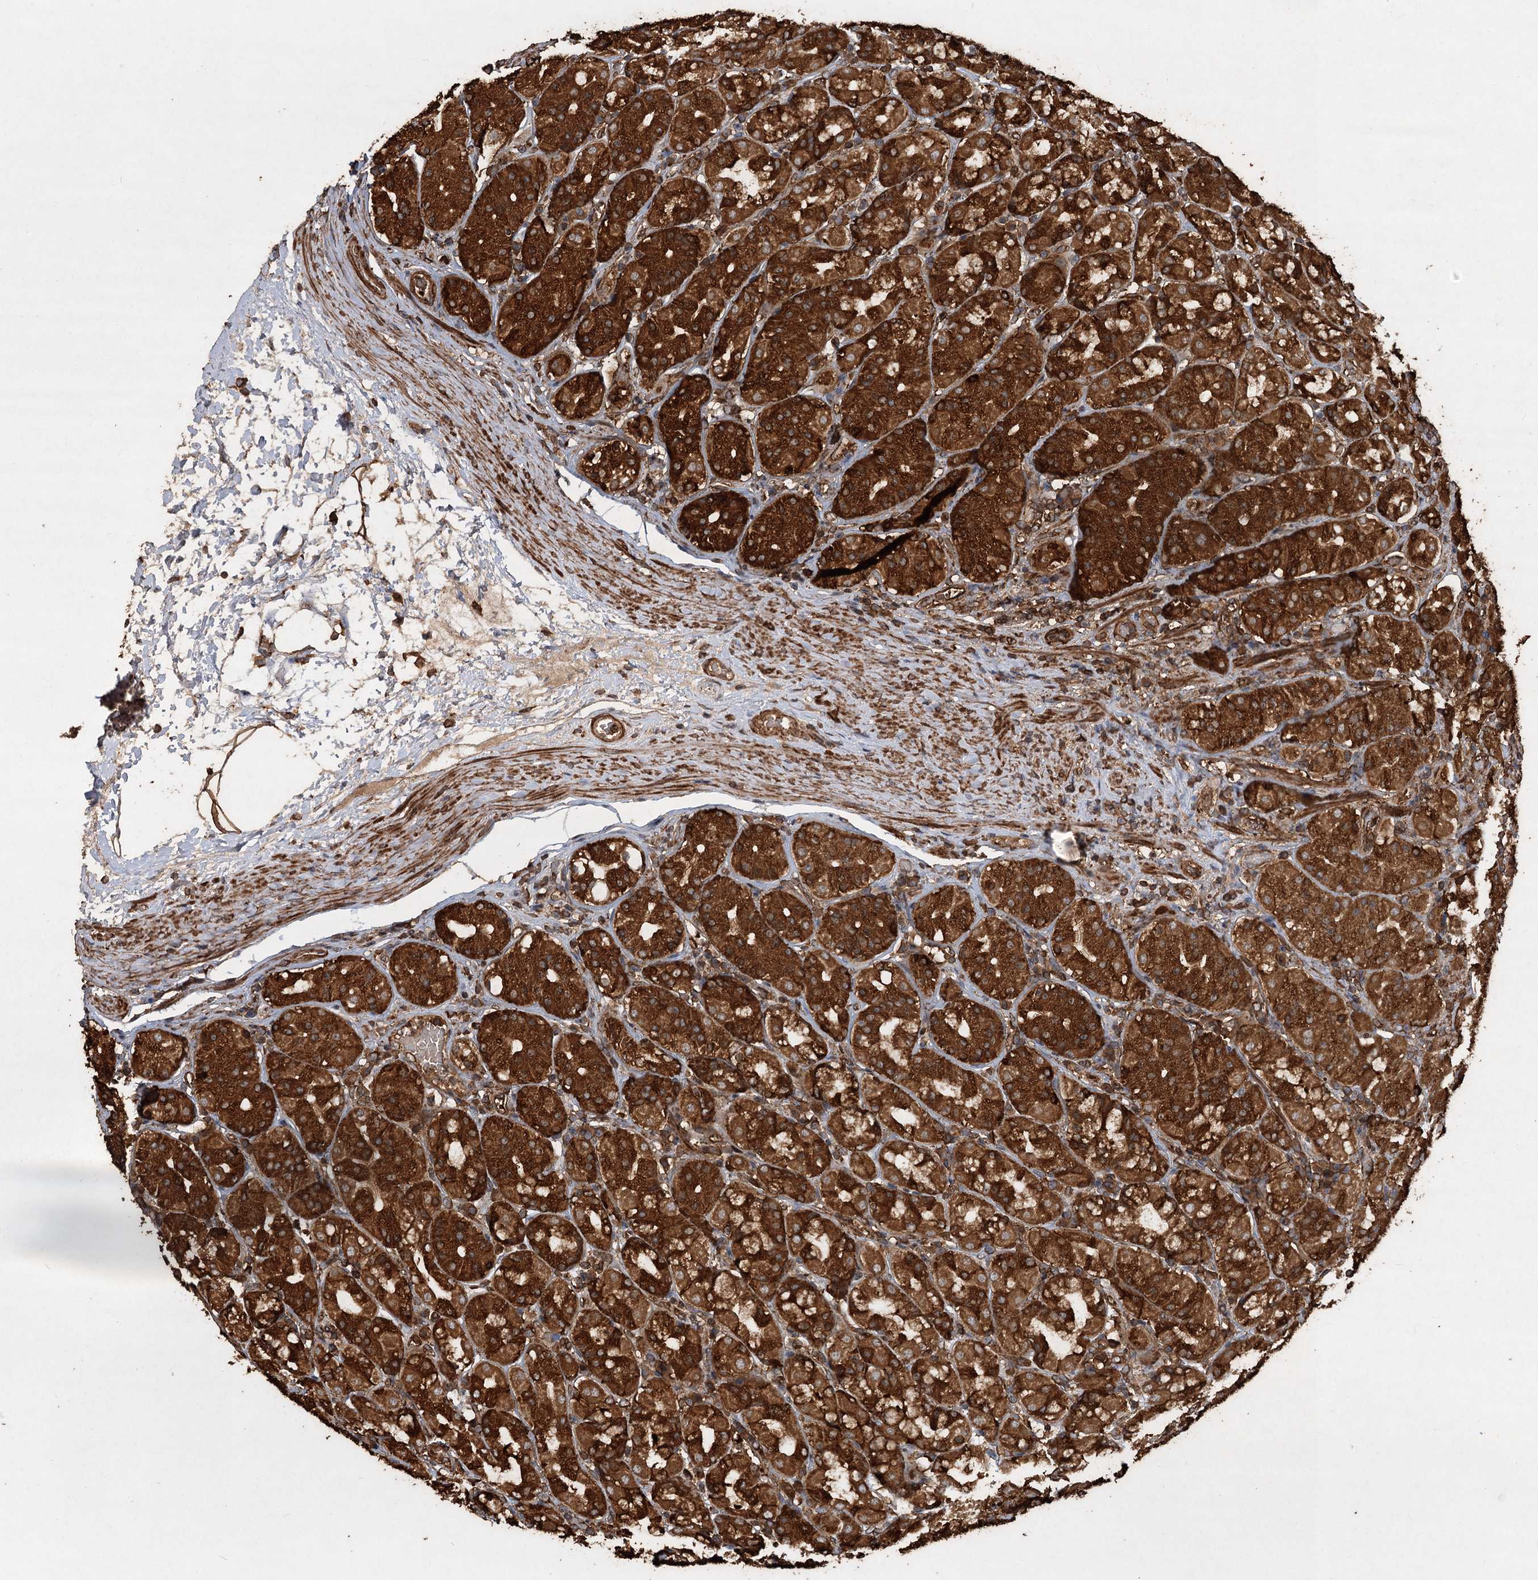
{"staining": {"intensity": "strong", "quantity": ">75%", "location": "cytoplasmic/membranous"}, "tissue": "stomach", "cell_type": "Glandular cells", "image_type": "normal", "snomed": [{"axis": "morphology", "description": "Normal tissue, NOS"}, {"axis": "topography", "description": "Stomach, lower"}], "caption": "Stomach was stained to show a protein in brown. There is high levels of strong cytoplasmic/membranous expression in approximately >75% of glandular cells.", "gene": "PIK3C2A", "patient": {"sex": "female", "age": 56}}